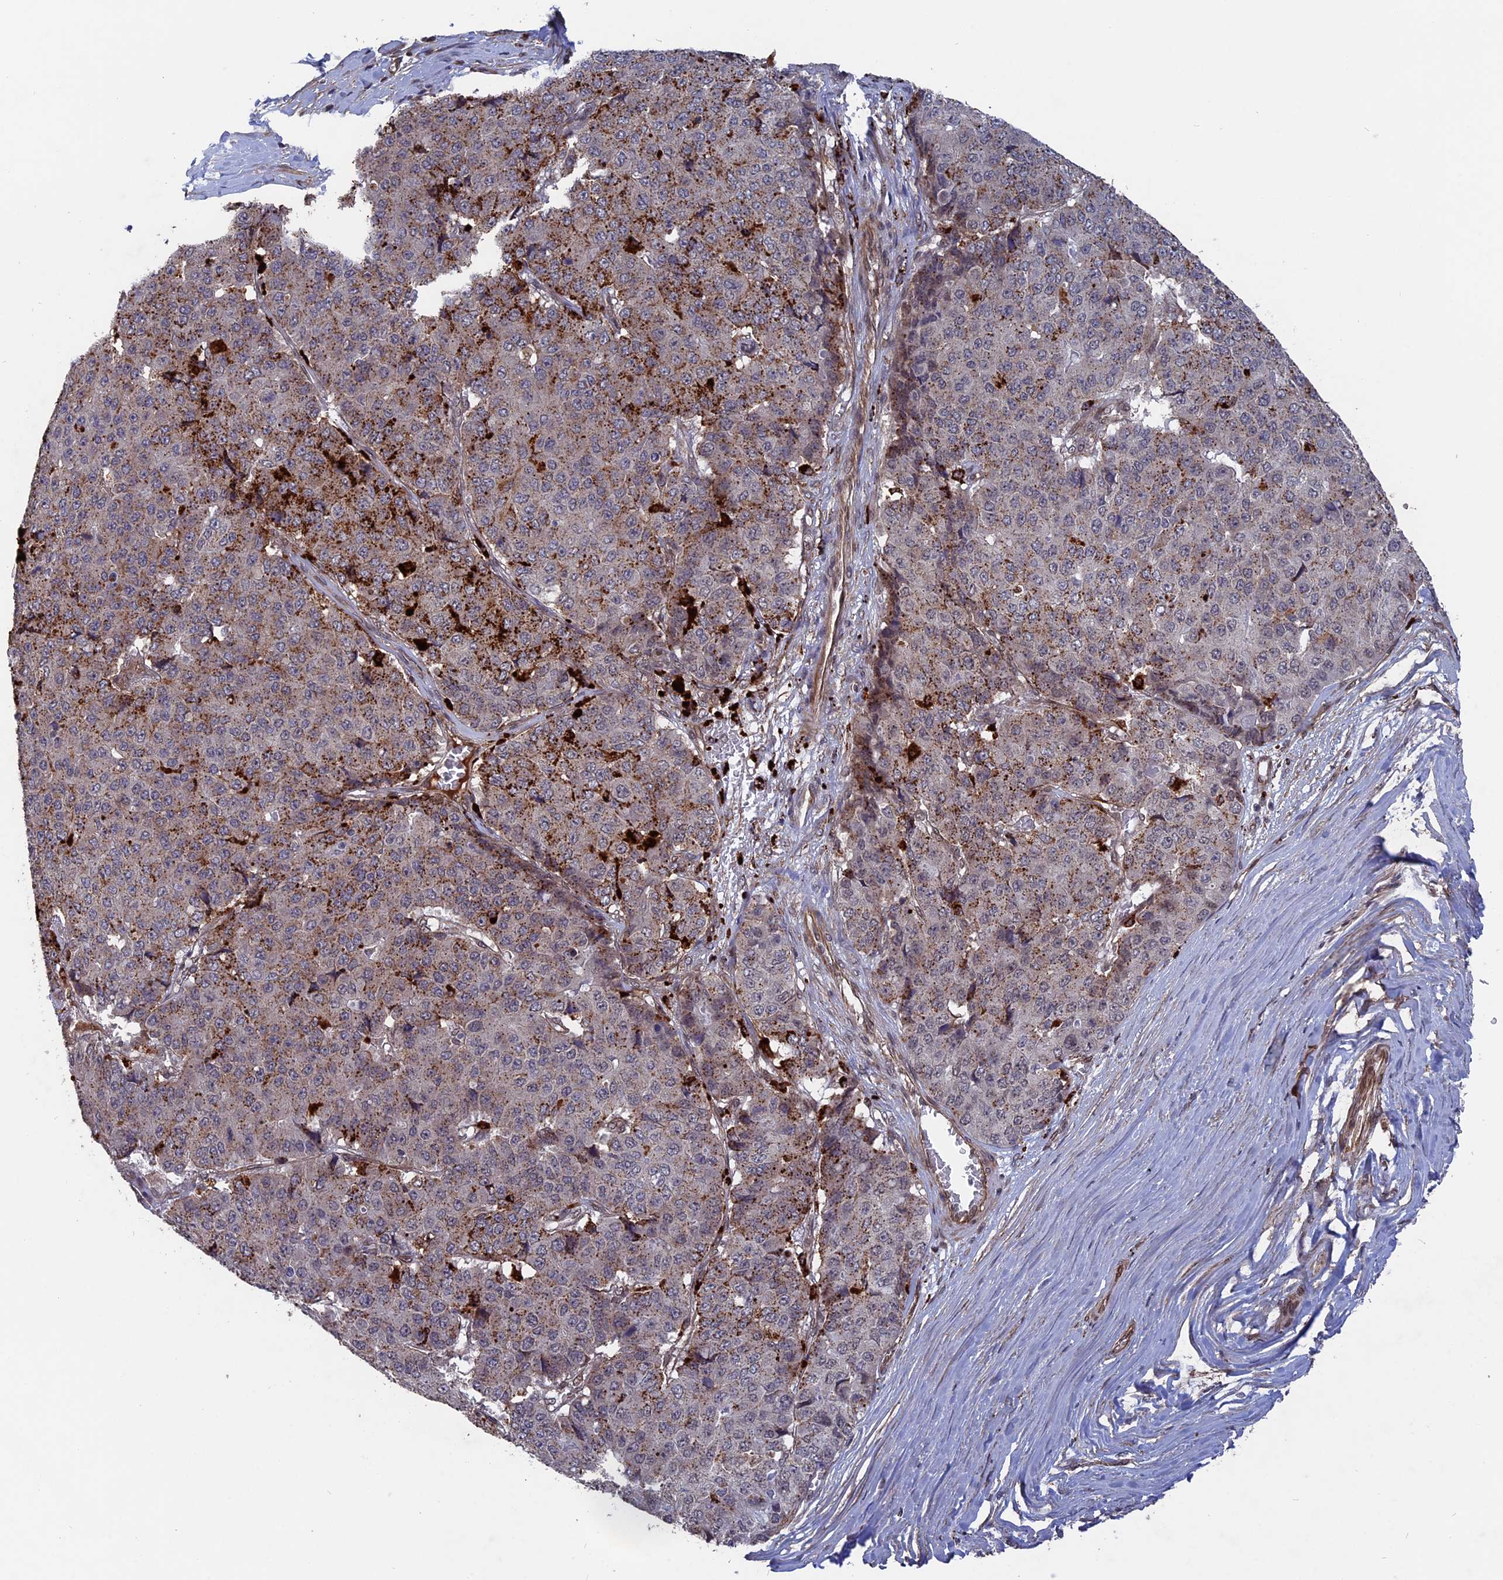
{"staining": {"intensity": "moderate", "quantity": "25%-75%", "location": "cytoplasmic/membranous"}, "tissue": "pancreatic cancer", "cell_type": "Tumor cells", "image_type": "cancer", "snomed": [{"axis": "morphology", "description": "Adenocarcinoma, NOS"}, {"axis": "topography", "description": "Pancreas"}], "caption": "A brown stain labels moderate cytoplasmic/membranous expression of a protein in adenocarcinoma (pancreatic) tumor cells.", "gene": "NOSIP", "patient": {"sex": "male", "age": 50}}